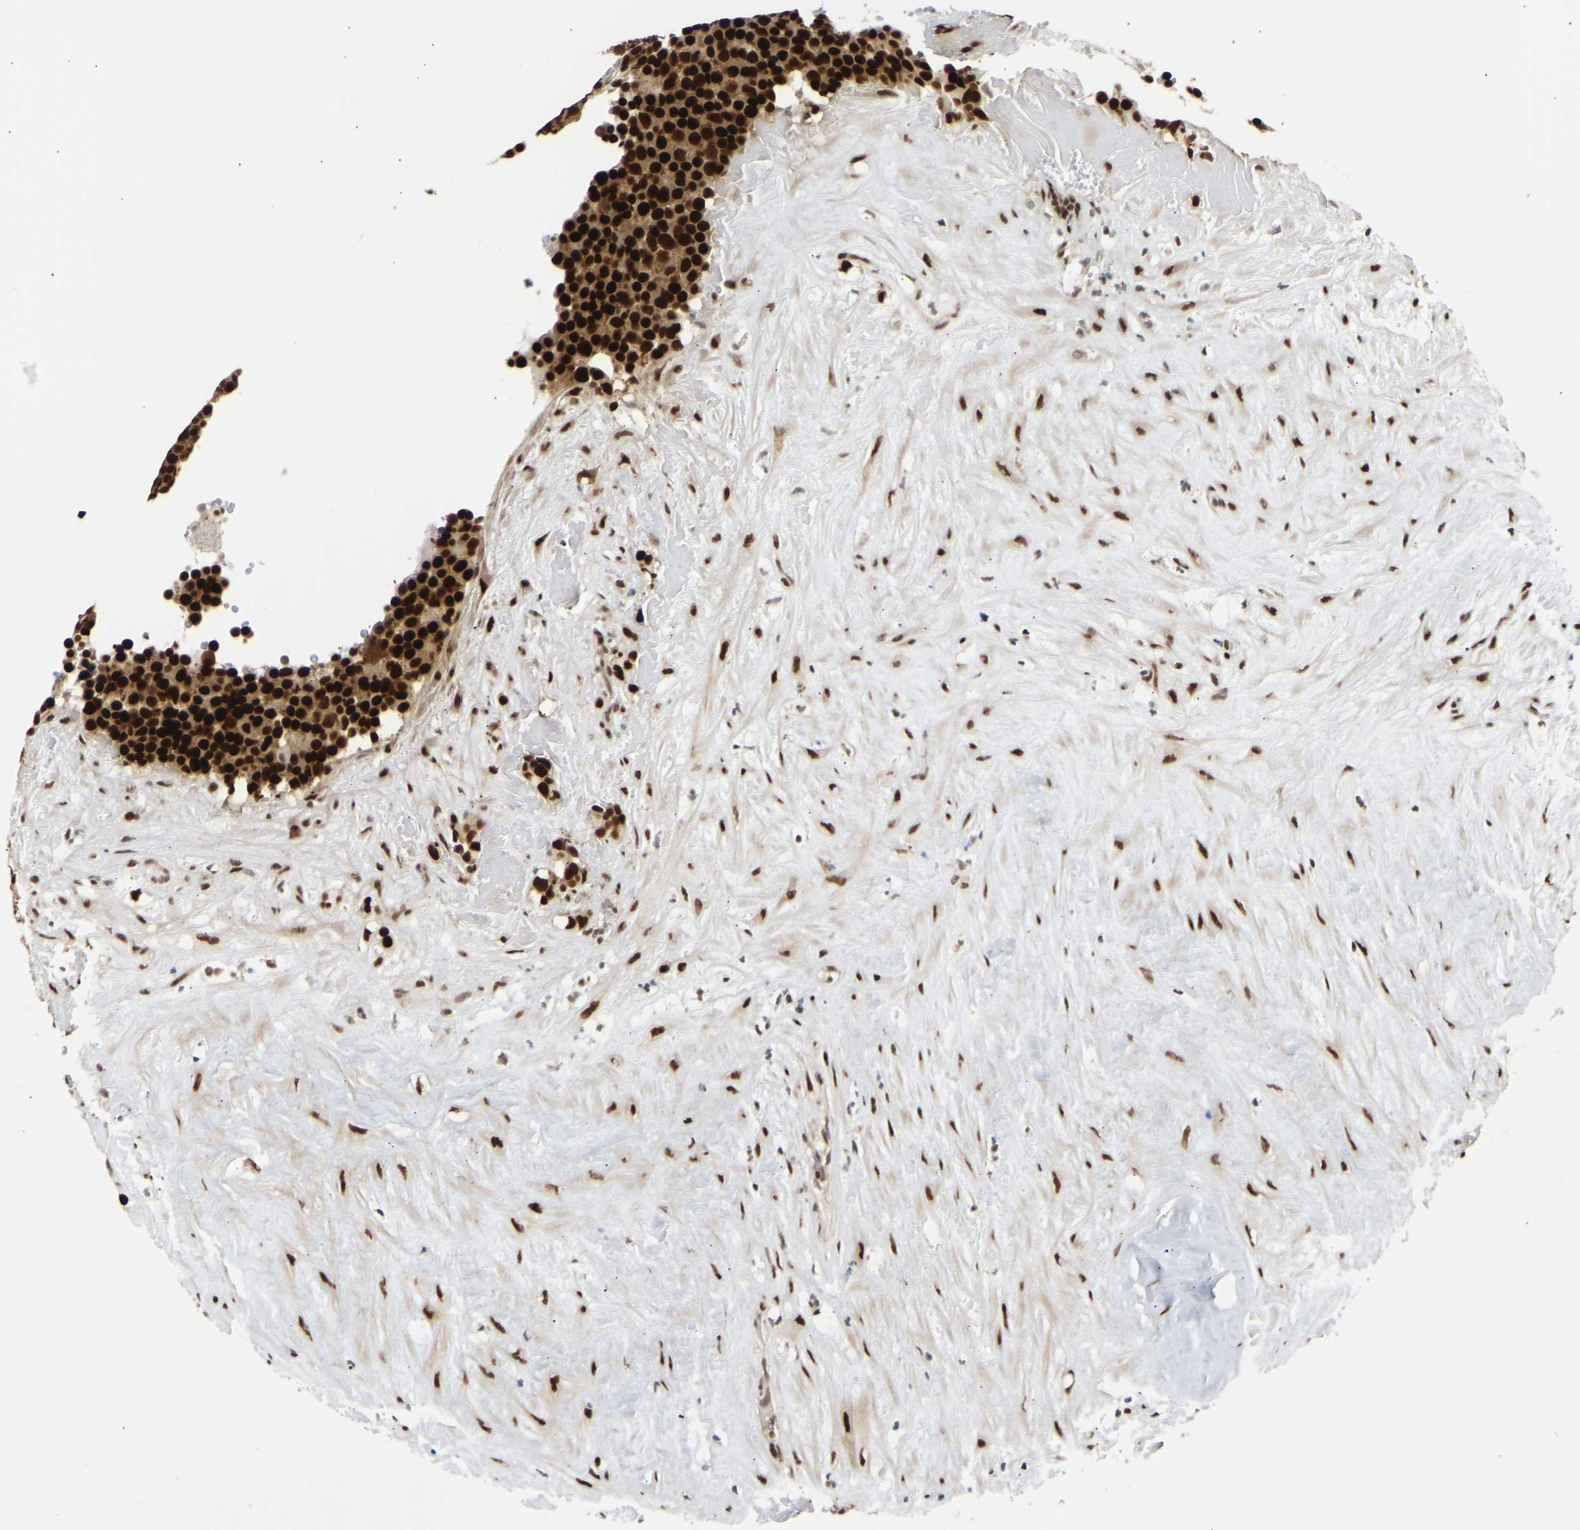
{"staining": {"intensity": "strong", "quantity": ">75%", "location": "cytoplasmic/membranous,nuclear"}, "tissue": "testis cancer", "cell_type": "Tumor cells", "image_type": "cancer", "snomed": [{"axis": "morphology", "description": "Seminoma, NOS"}, {"axis": "topography", "description": "Testis"}], "caption": "Testis seminoma stained with immunohistochemistry (IHC) demonstrates strong cytoplasmic/membranous and nuclear positivity in approximately >75% of tumor cells.", "gene": "SSBP2", "patient": {"sex": "male", "age": 71}}